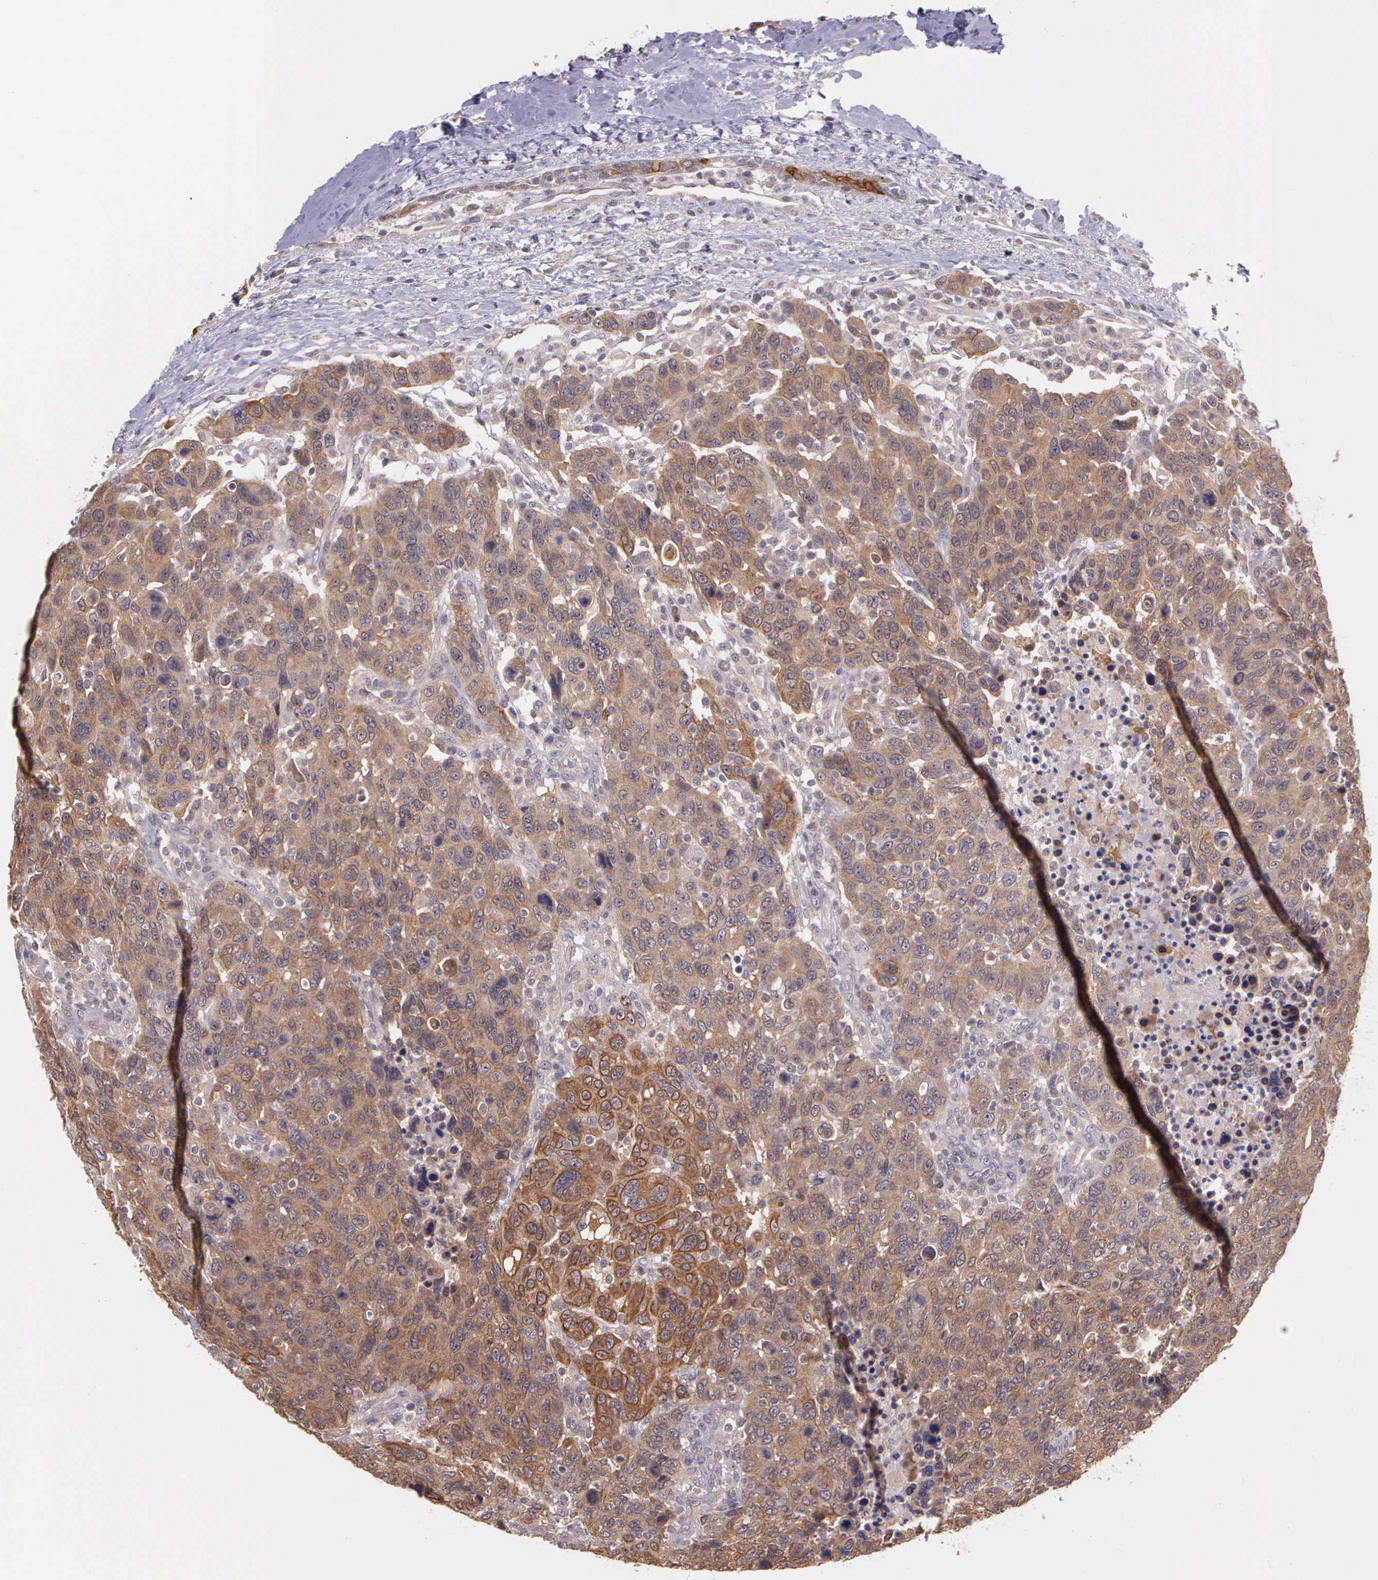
{"staining": {"intensity": "moderate", "quantity": ">75%", "location": "cytoplasmic/membranous"}, "tissue": "breast cancer", "cell_type": "Tumor cells", "image_type": "cancer", "snomed": [{"axis": "morphology", "description": "Duct carcinoma"}, {"axis": "topography", "description": "Breast"}], "caption": "Protein expression analysis of breast cancer exhibits moderate cytoplasmic/membranous expression in approximately >75% of tumor cells.", "gene": "IGBP1", "patient": {"sex": "female", "age": 37}}